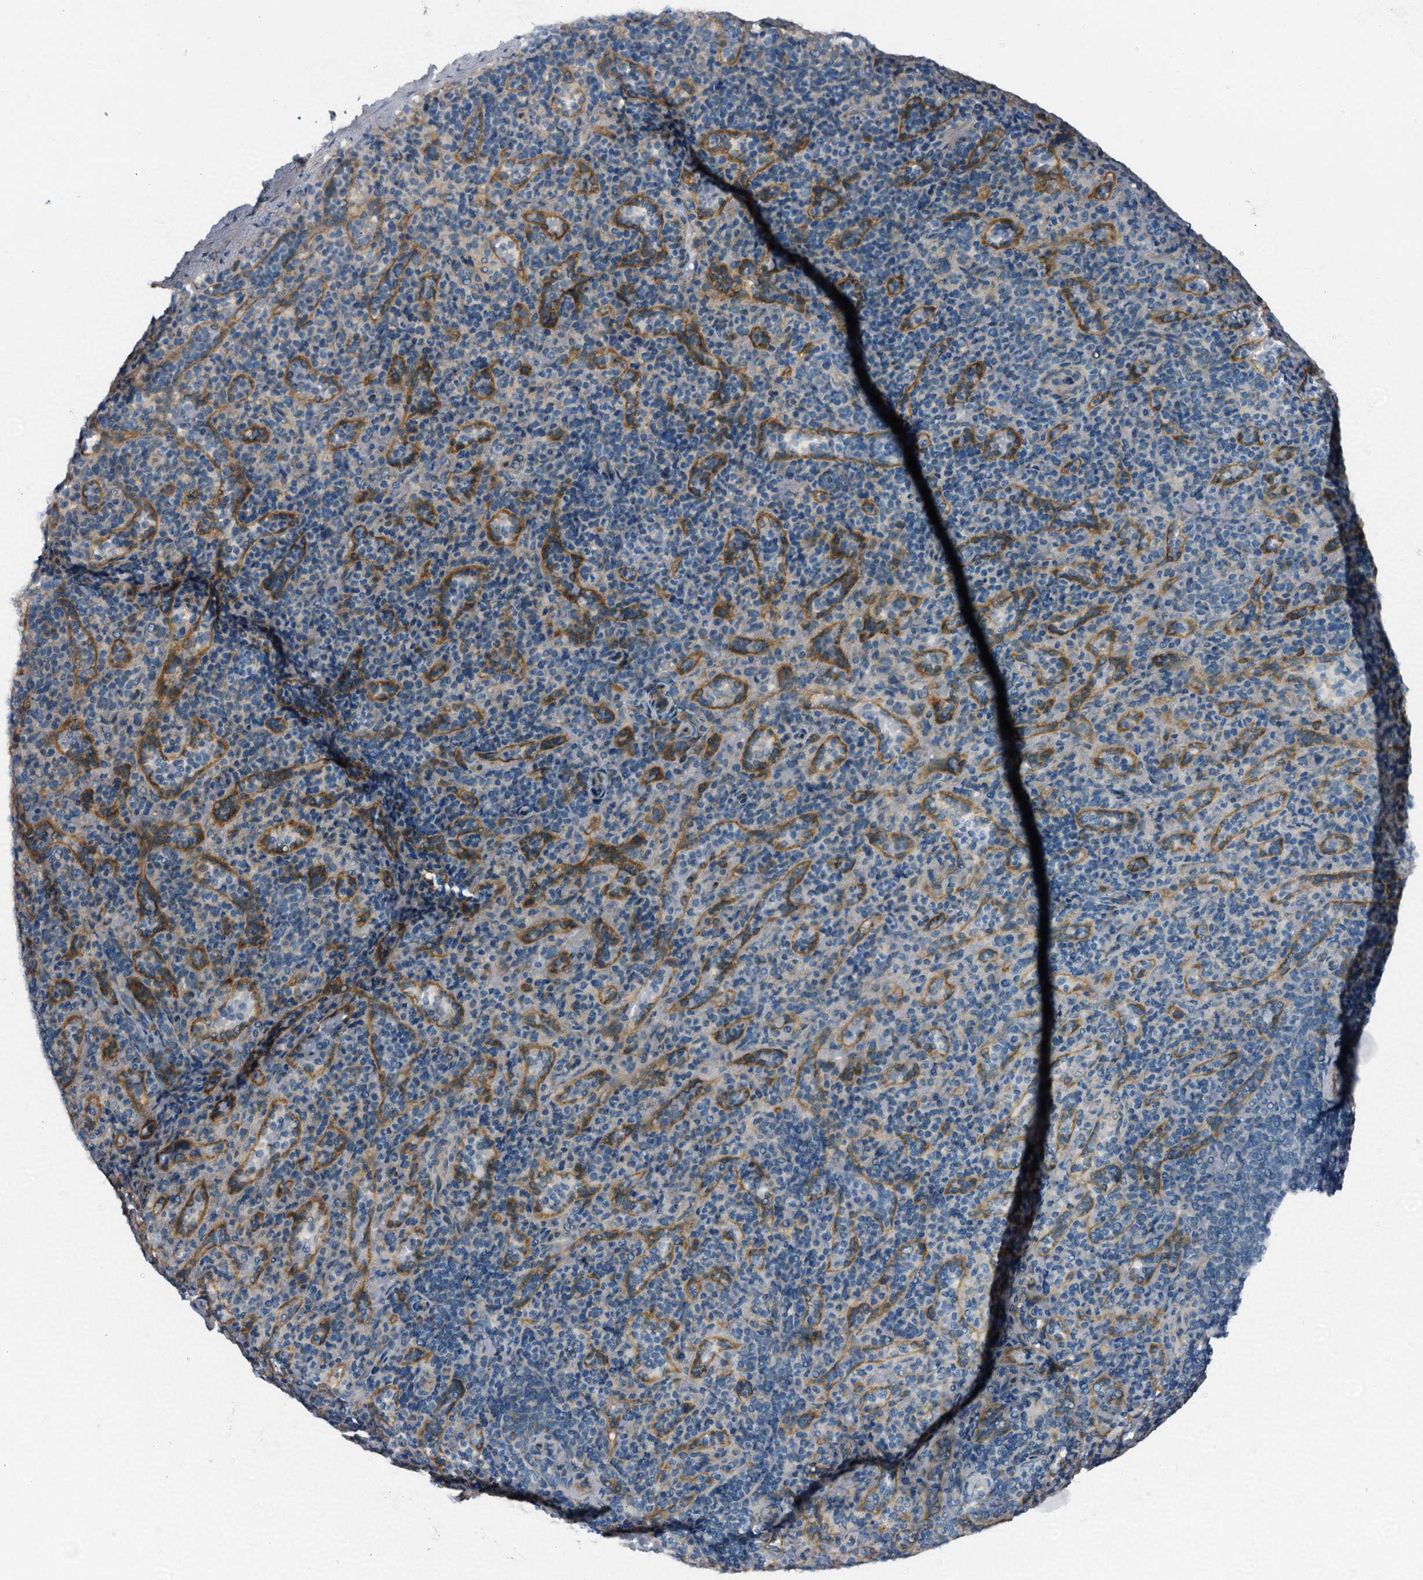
{"staining": {"intensity": "negative", "quantity": "none", "location": "none"}, "tissue": "spleen", "cell_type": "Cells in red pulp", "image_type": "normal", "snomed": [{"axis": "morphology", "description": "Normal tissue, NOS"}, {"axis": "topography", "description": "Spleen"}], "caption": "Immunohistochemistry (IHC) image of normal human spleen stained for a protein (brown), which exhibits no expression in cells in red pulp. (DAB (3,3'-diaminobenzidine) IHC with hematoxylin counter stain).", "gene": "STARD13", "patient": {"sex": "male", "age": 82}}